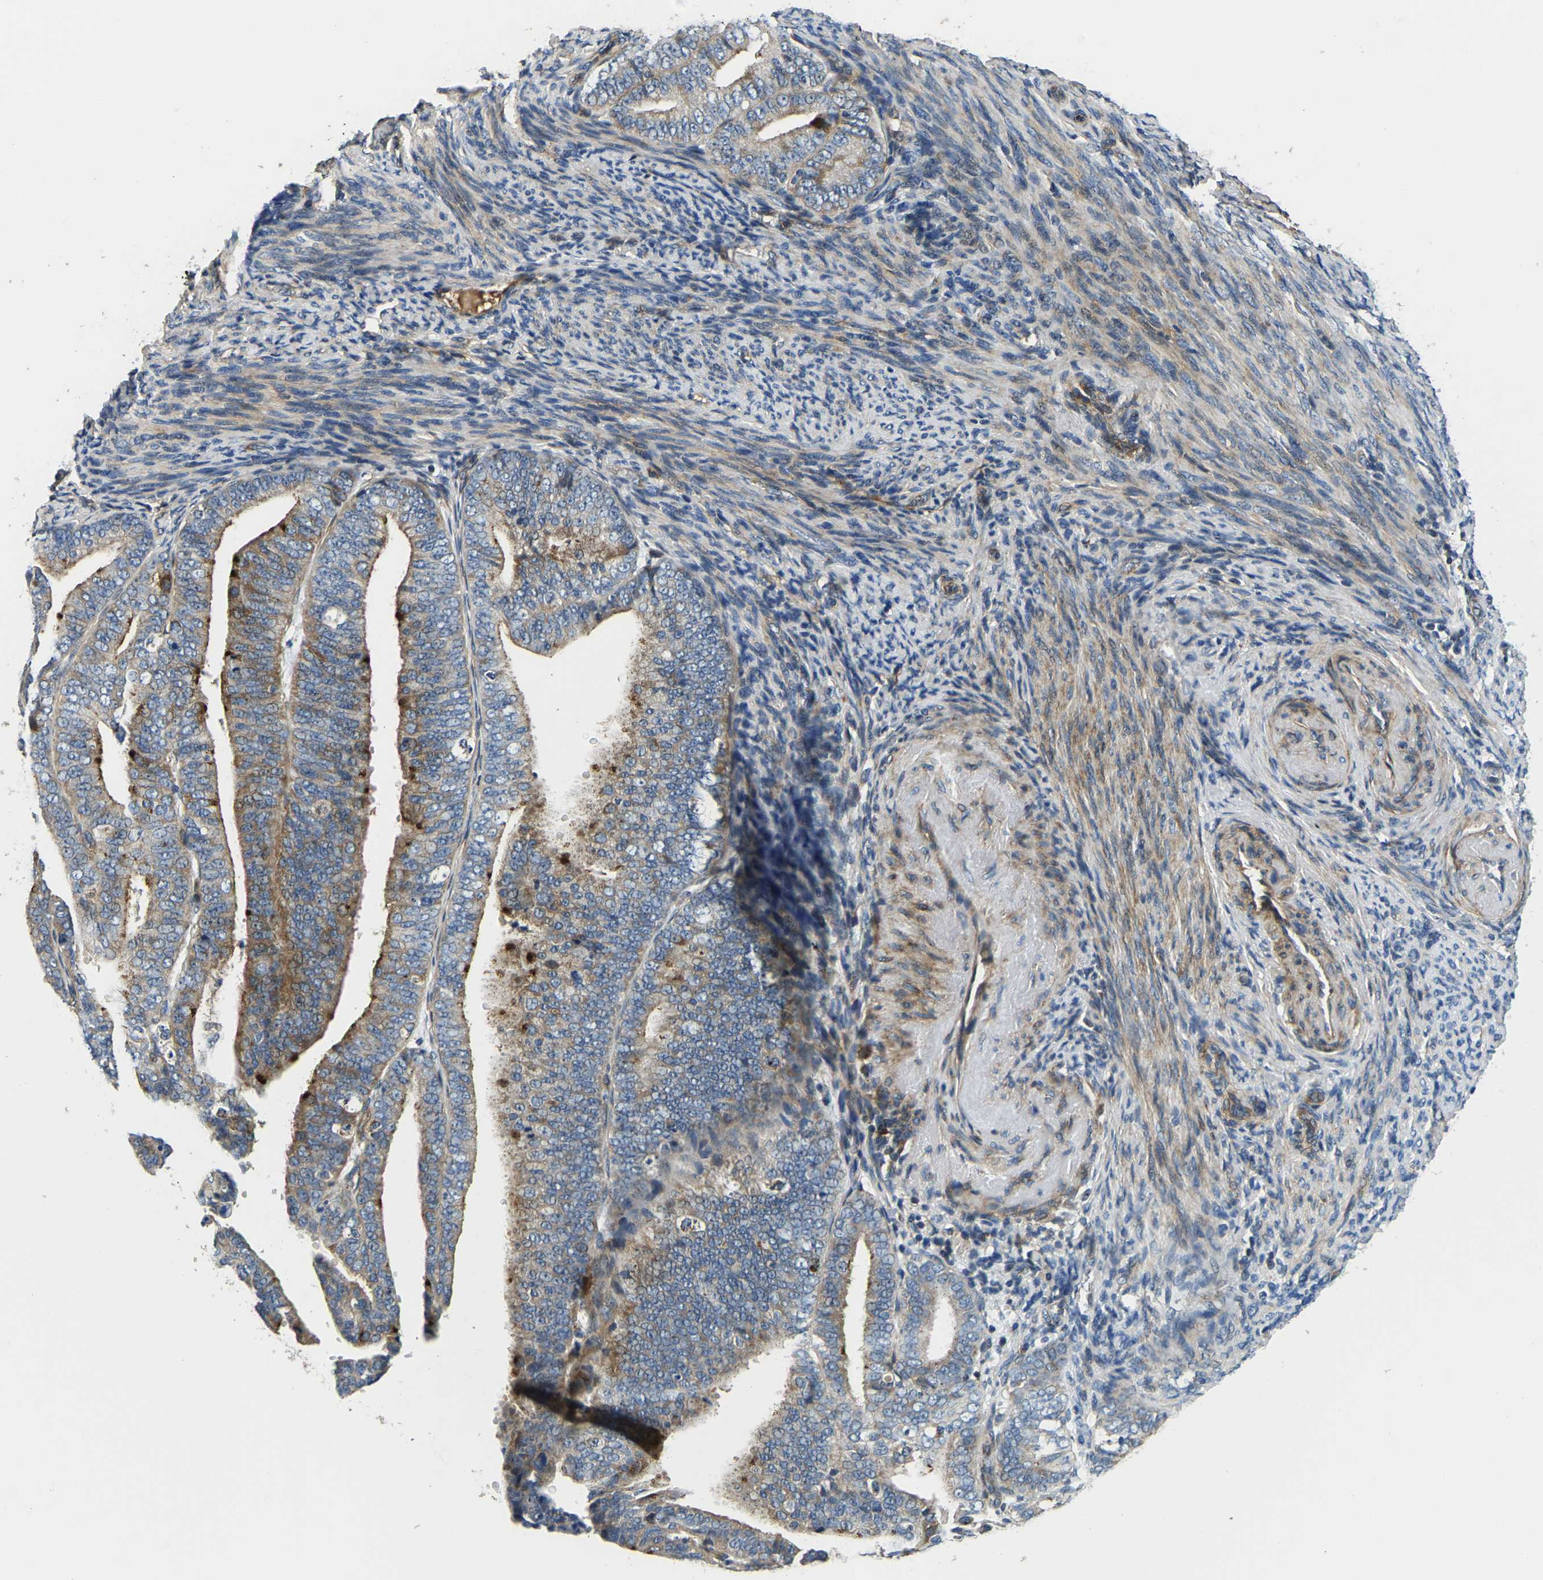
{"staining": {"intensity": "moderate", "quantity": "25%-75%", "location": "cytoplasmic/membranous"}, "tissue": "endometrial cancer", "cell_type": "Tumor cells", "image_type": "cancer", "snomed": [{"axis": "morphology", "description": "Adenocarcinoma, NOS"}, {"axis": "topography", "description": "Endometrium"}], "caption": "The micrograph shows staining of endometrial cancer, revealing moderate cytoplasmic/membranous protein staining (brown color) within tumor cells.", "gene": "RNF39", "patient": {"sex": "female", "age": 63}}